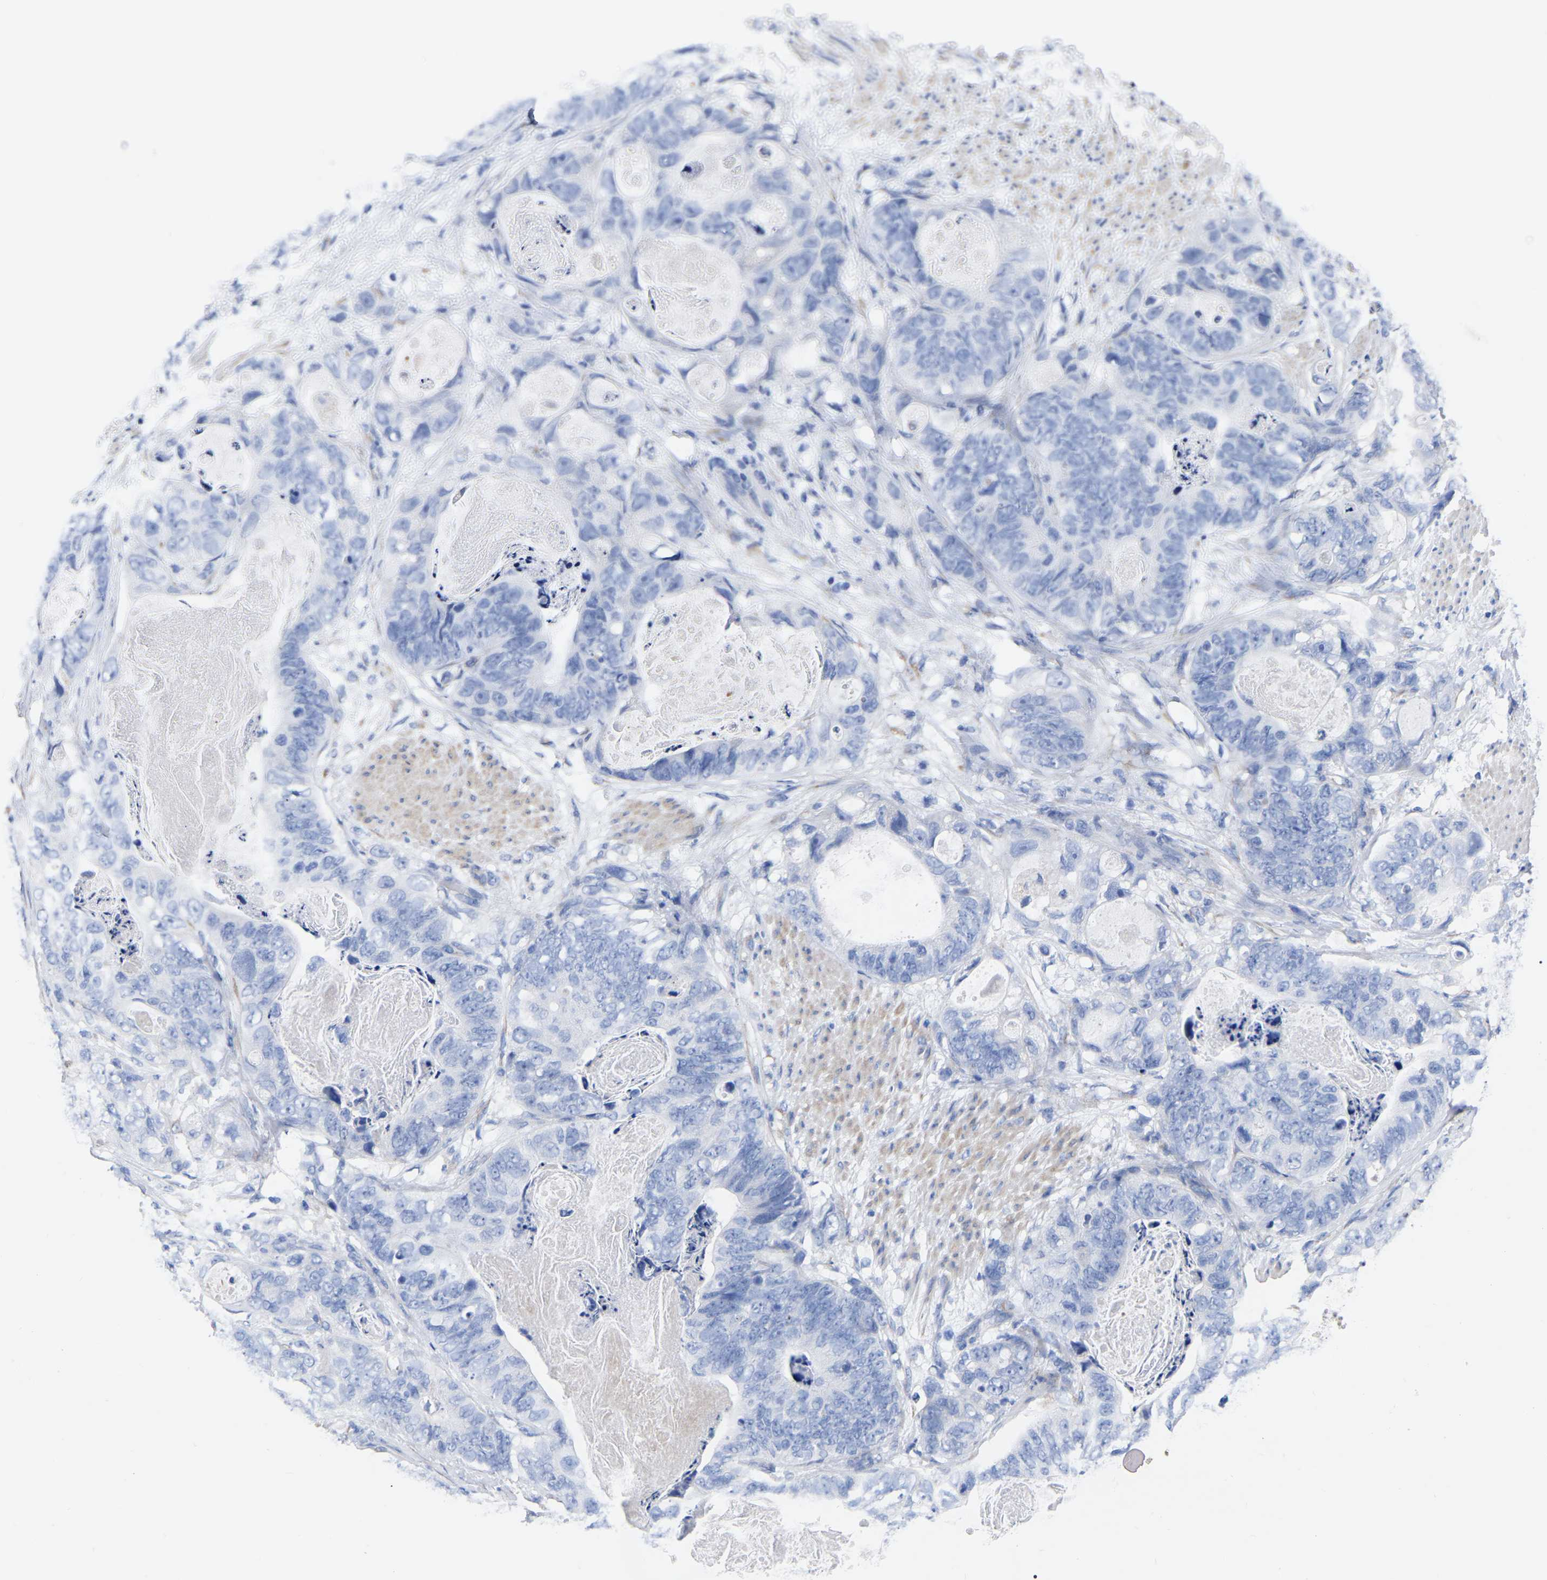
{"staining": {"intensity": "negative", "quantity": "none", "location": "none"}, "tissue": "stomach cancer", "cell_type": "Tumor cells", "image_type": "cancer", "snomed": [{"axis": "morphology", "description": "Adenocarcinoma, NOS"}, {"axis": "topography", "description": "Stomach"}], "caption": "Micrograph shows no protein positivity in tumor cells of adenocarcinoma (stomach) tissue.", "gene": "GDF3", "patient": {"sex": "female", "age": 89}}